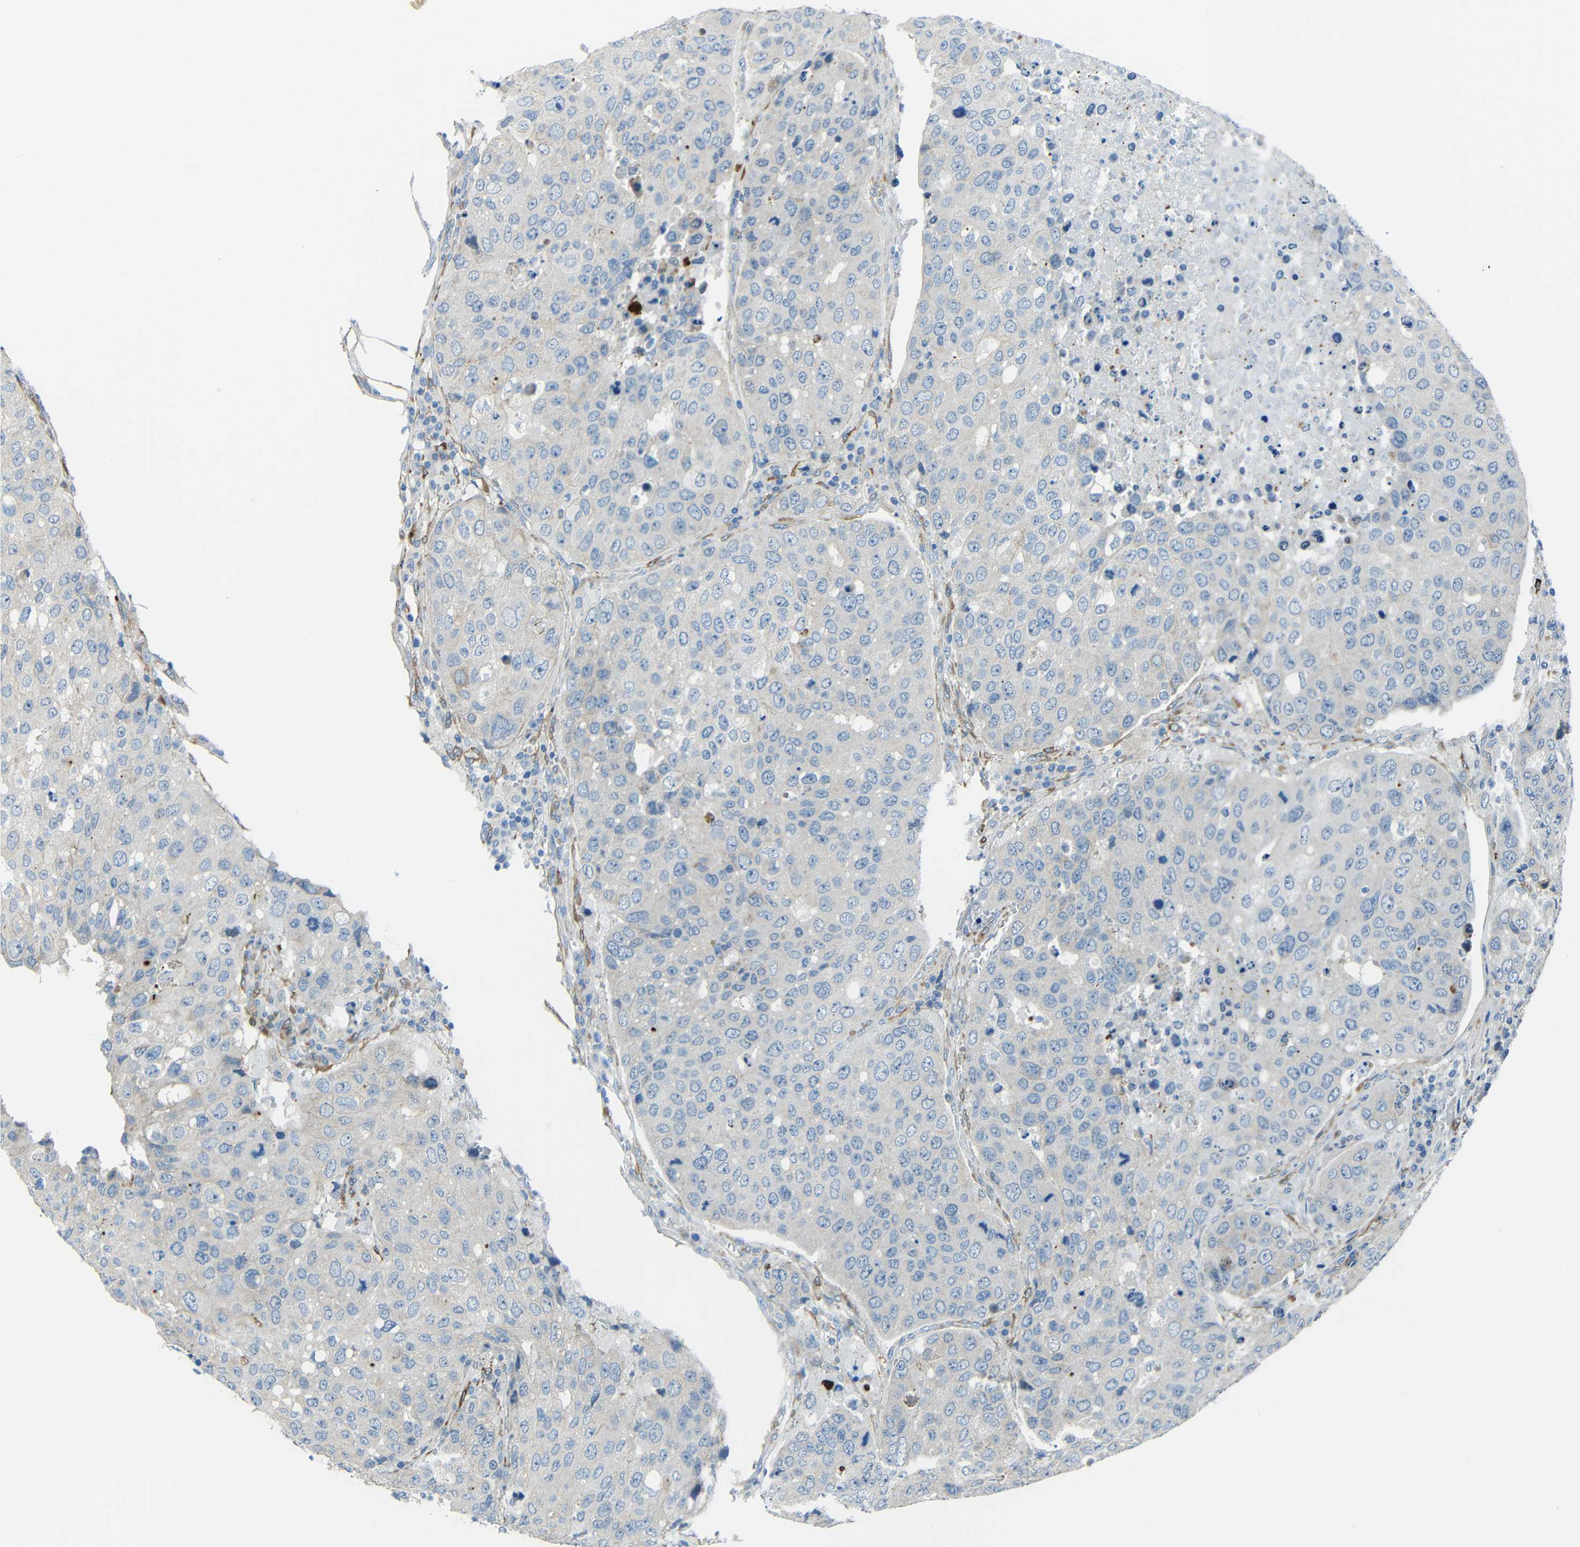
{"staining": {"intensity": "negative", "quantity": "none", "location": "none"}, "tissue": "urothelial cancer", "cell_type": "Tumor cells", "image_type": "cancer", "snomed": [{"axis": "morphology", "description": "Urothelial carcinoma, High grade"}, {"axis": "topography", "description": "Lymph node"}, {"axis": "topography", "description": "Urinary bladder"}], "caption": "An IHC micrograph of urothelial cancer is shown. There is no staining in tumor cells of urothelial cancer.", "gene": "DCLK1", "patient": {"sex": "male", "age": 51}}